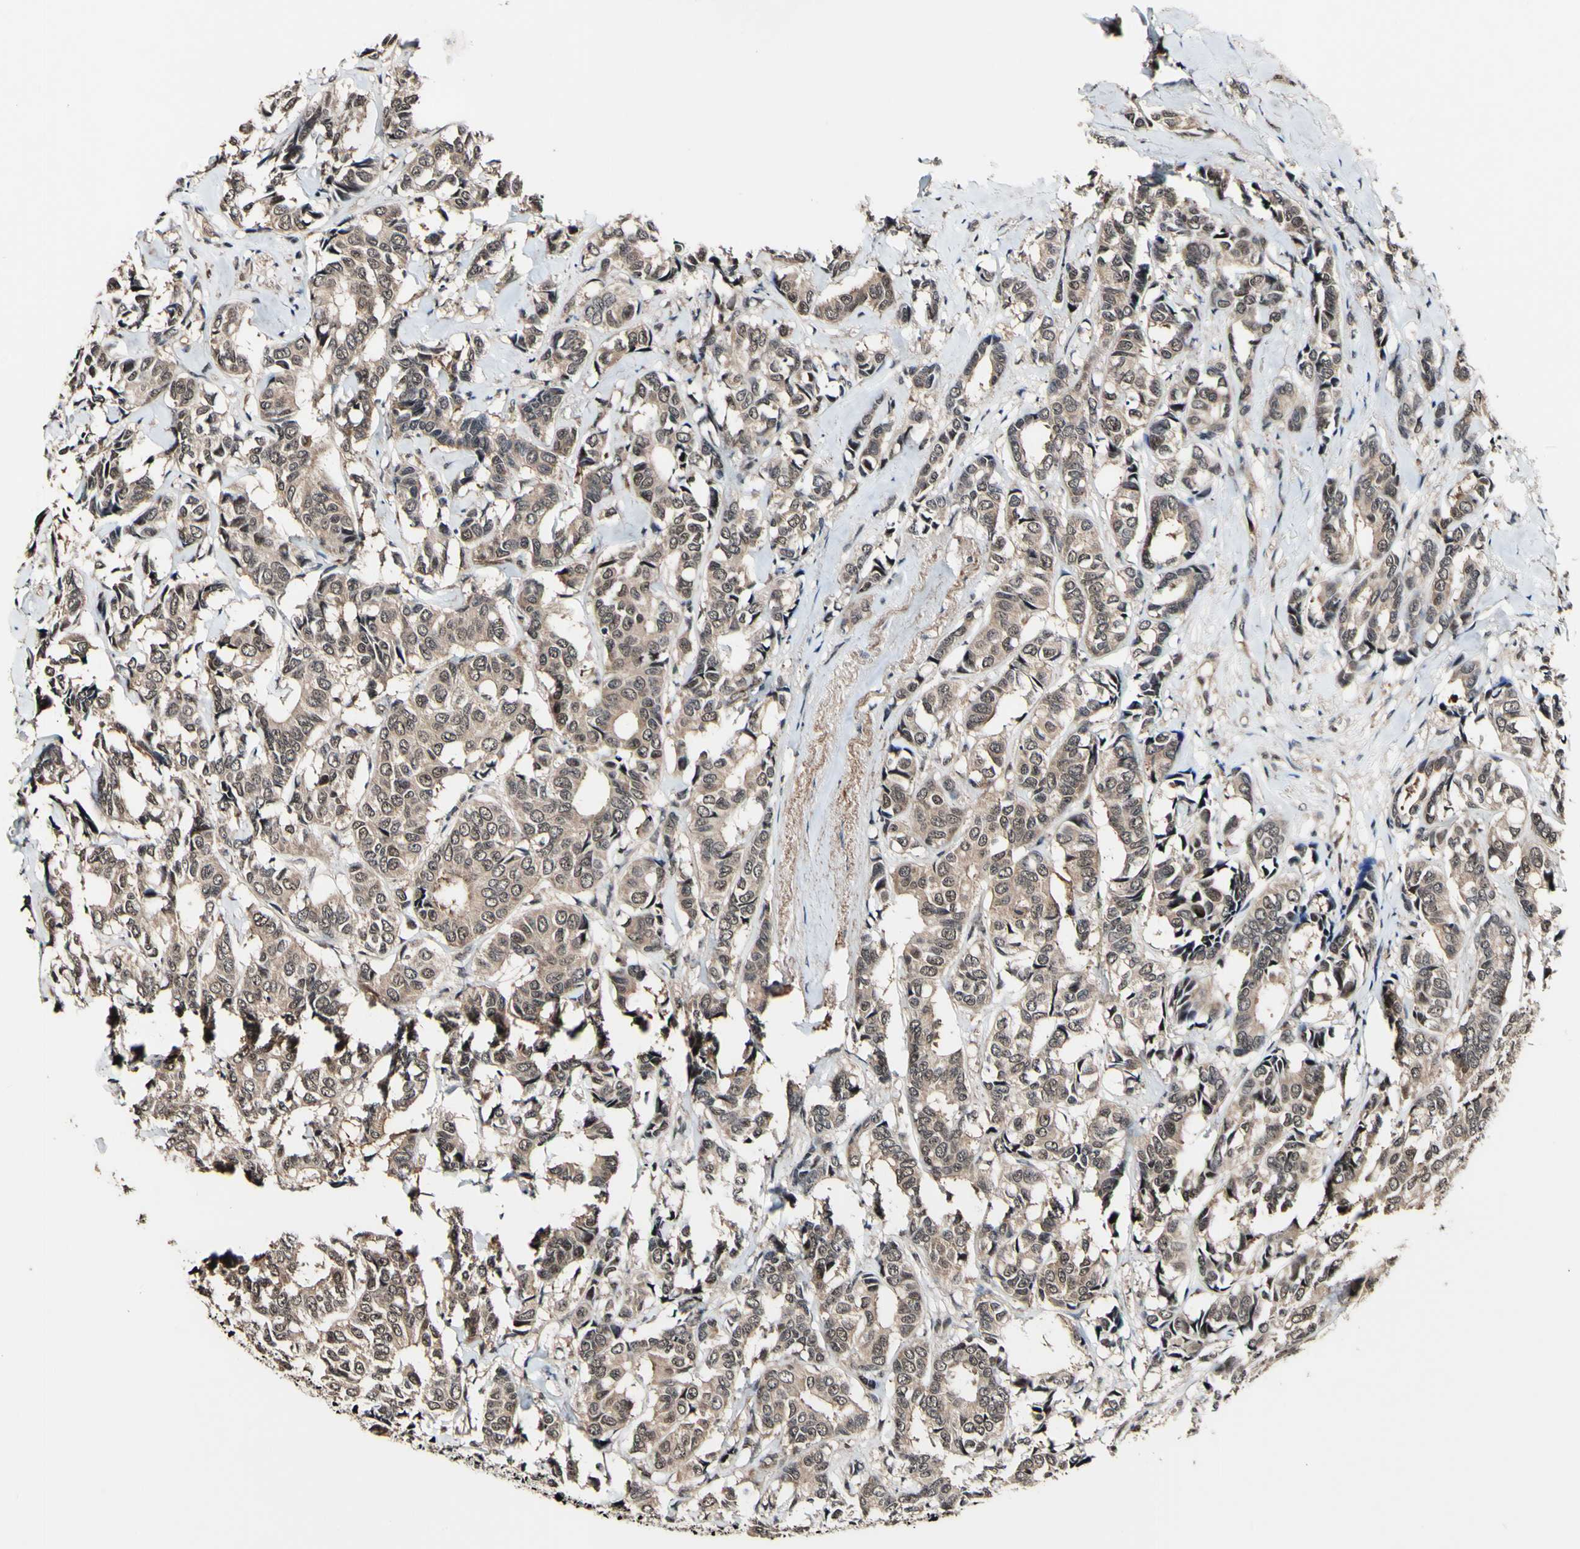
{"staining": {"intensity": "weak", "quantity": ">75%", "location": "cytoplasmic/membranous,nuclear"}, "tissue": "breast cancer", "cell_type": "Tumor cells", "image_type": "cancer", "snomed": [{"axis": "morphology", "description": "Duct carcinoma"}, {"axis": "topography", "description": "Breast"}], "caption": "Infiltrating ductal carcinoma (breast) stained with a protein marker demonstrates weak staining in tumor cells.", "gene": "PSMD10", "patient": {"sex": "female", "age": 87}}